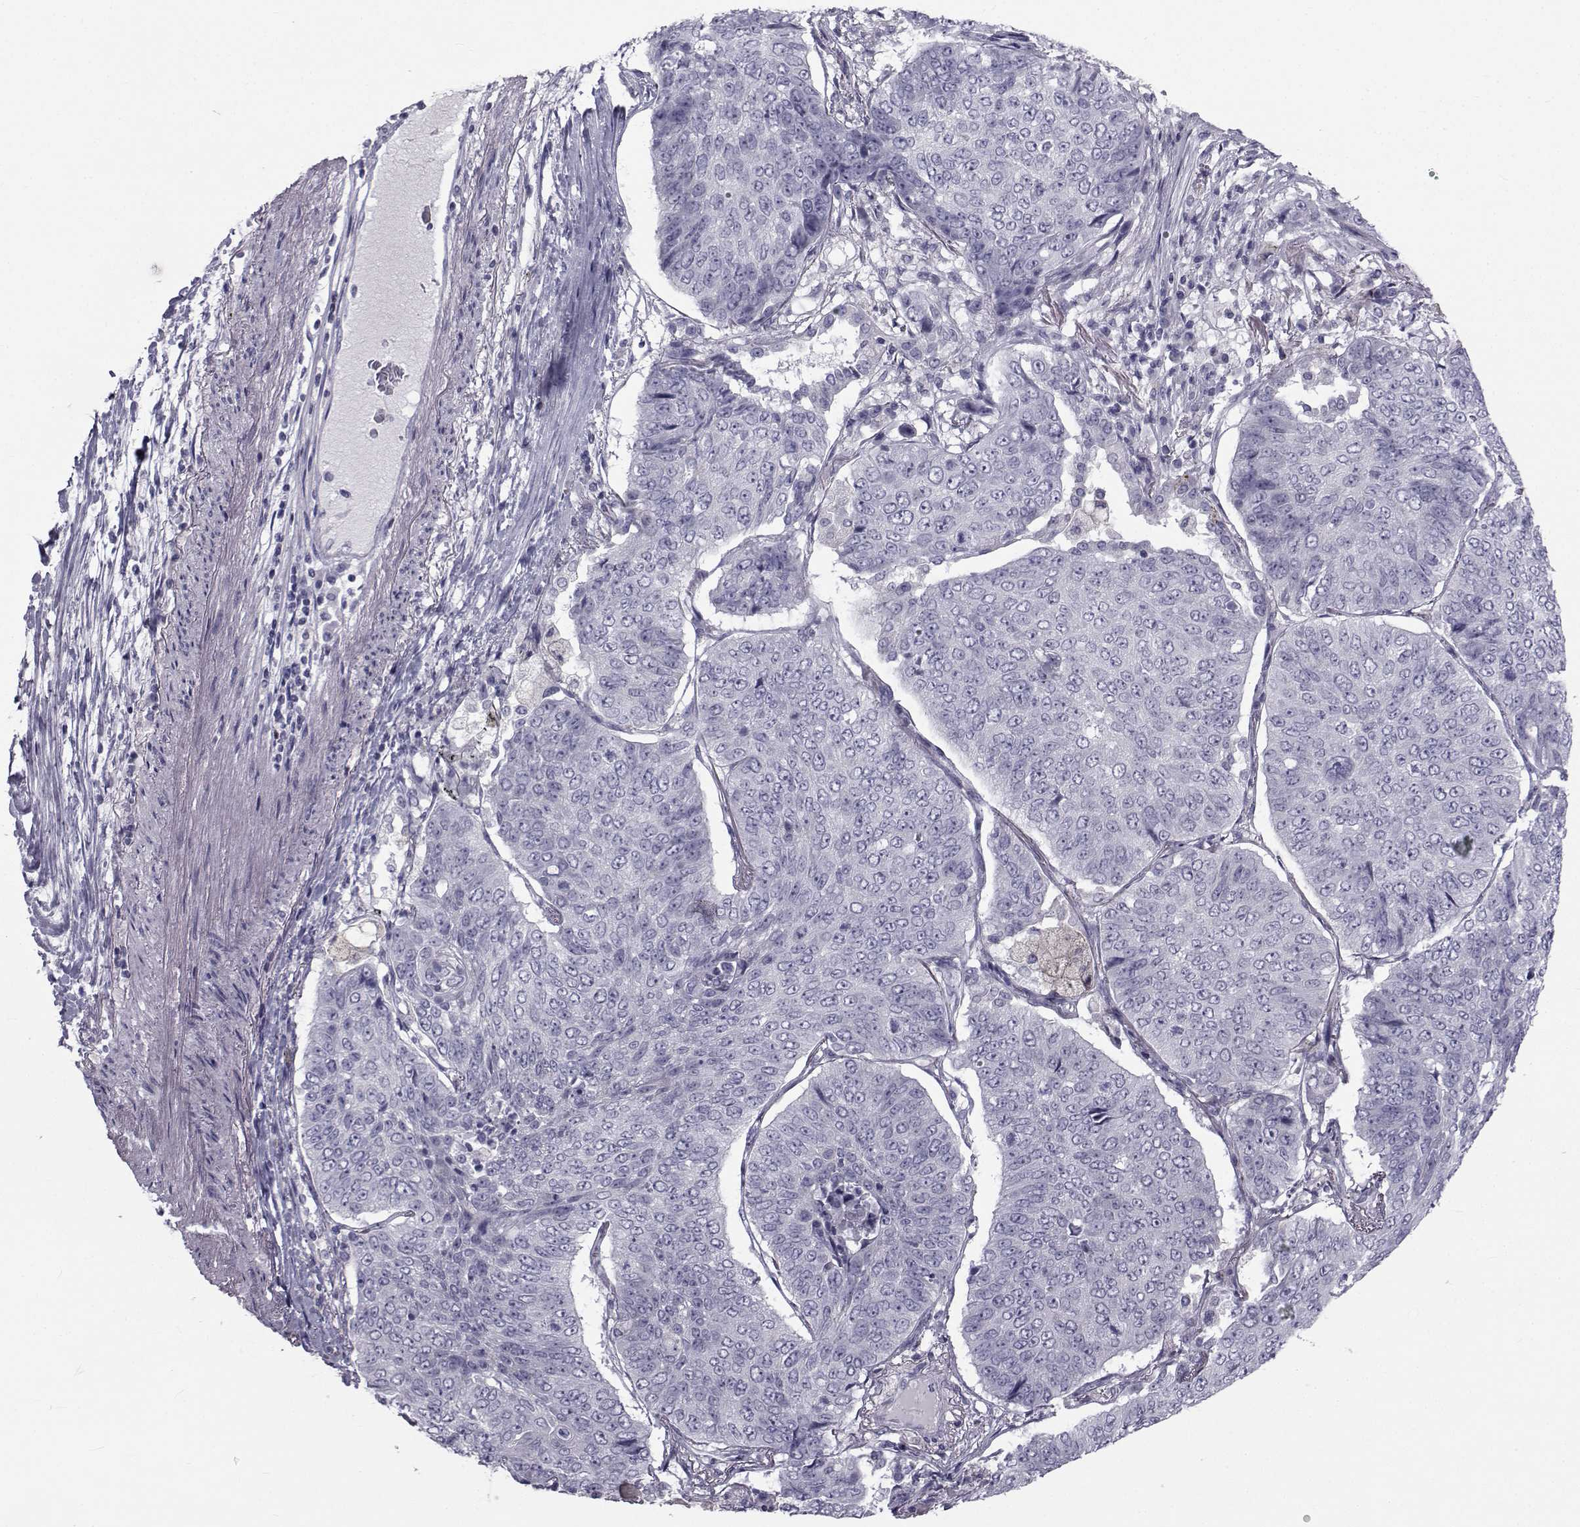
{"staining": {"intensity": "negative", "quantity": "none", "location": "none"}, "tissue": "lung cancer", "cell_type": "Tumor cells", "image_type": "cancer", "snomed": [{"axis": "morphology", "description": "Normal tissue, NOS"}, {"axis": "morphology", "description": "Squamous cell carcinoma, NOS"}, {"axis": "topography", "description": "Bronchus"}, {"axis": "topography", "description": "Lung"}], "caption": "A high-resolution micrograph shows immunohistochemistry staining of lung squamous cell carcinoma, which demonstrates no significant staining in tumor cells.", "gene": "FDXR", "patient": {"sex": "male", "age": 64}}